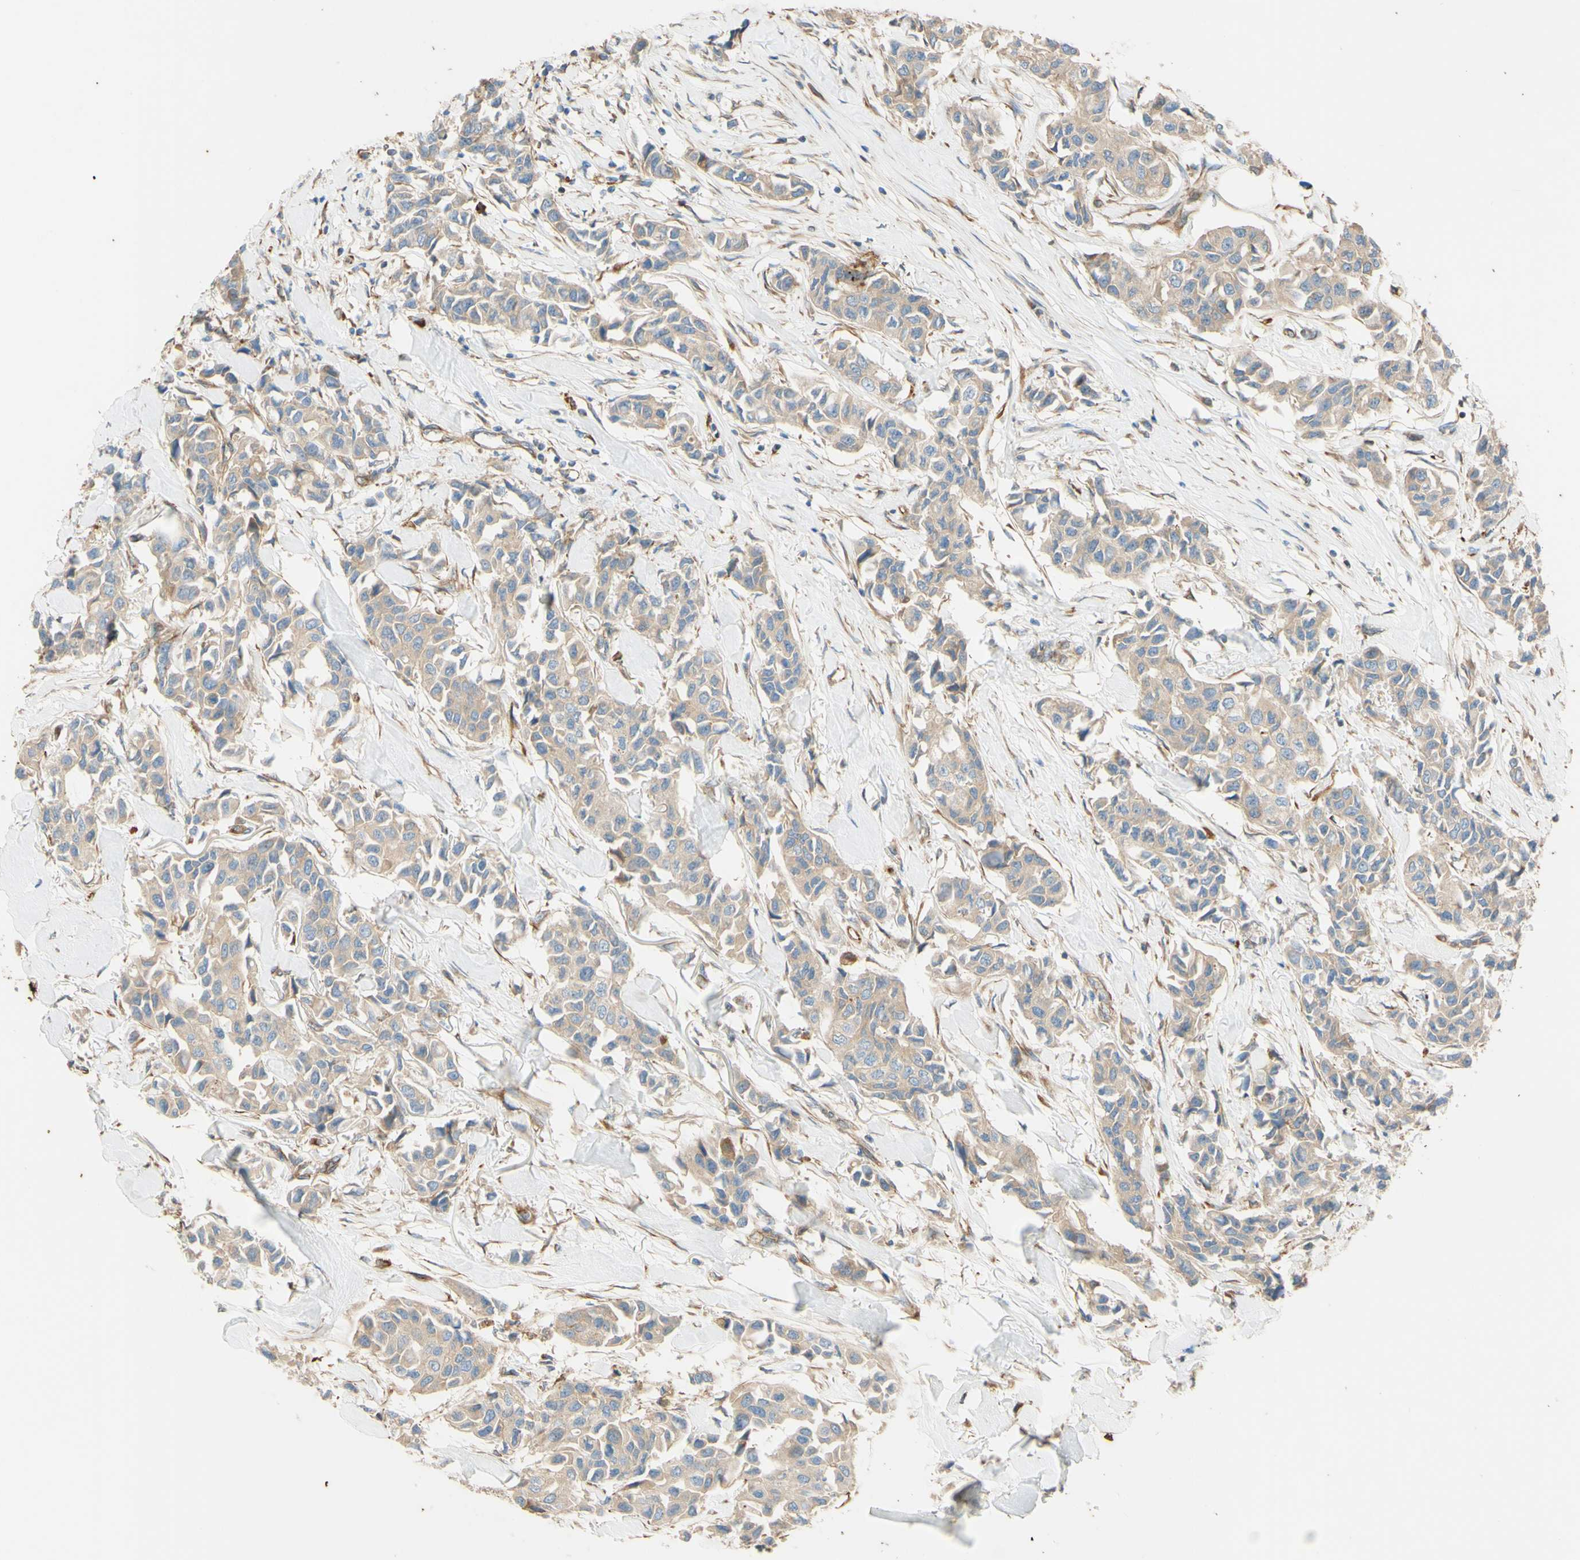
{"staining": {"intensity": "weak", "quantity": ">75%", "location": "cytoplasmic/membranous"}, "tissue": "breast cancer", "cell_type": "Tumor cells", "image_type": "cancer", "snomed": [{"axis": "morphology", "description": "Duct carcinoma"}, {"axis": "topography", "description": "Breast"}], "caption": "DAB immunohistochemical staining of breast cancer exhibits weak cytoplasmic/membranous protein expression in approximately >75% of tumor cells.", "gene": "C1orf43", "patient": {"sex": "female", "age": 80}}